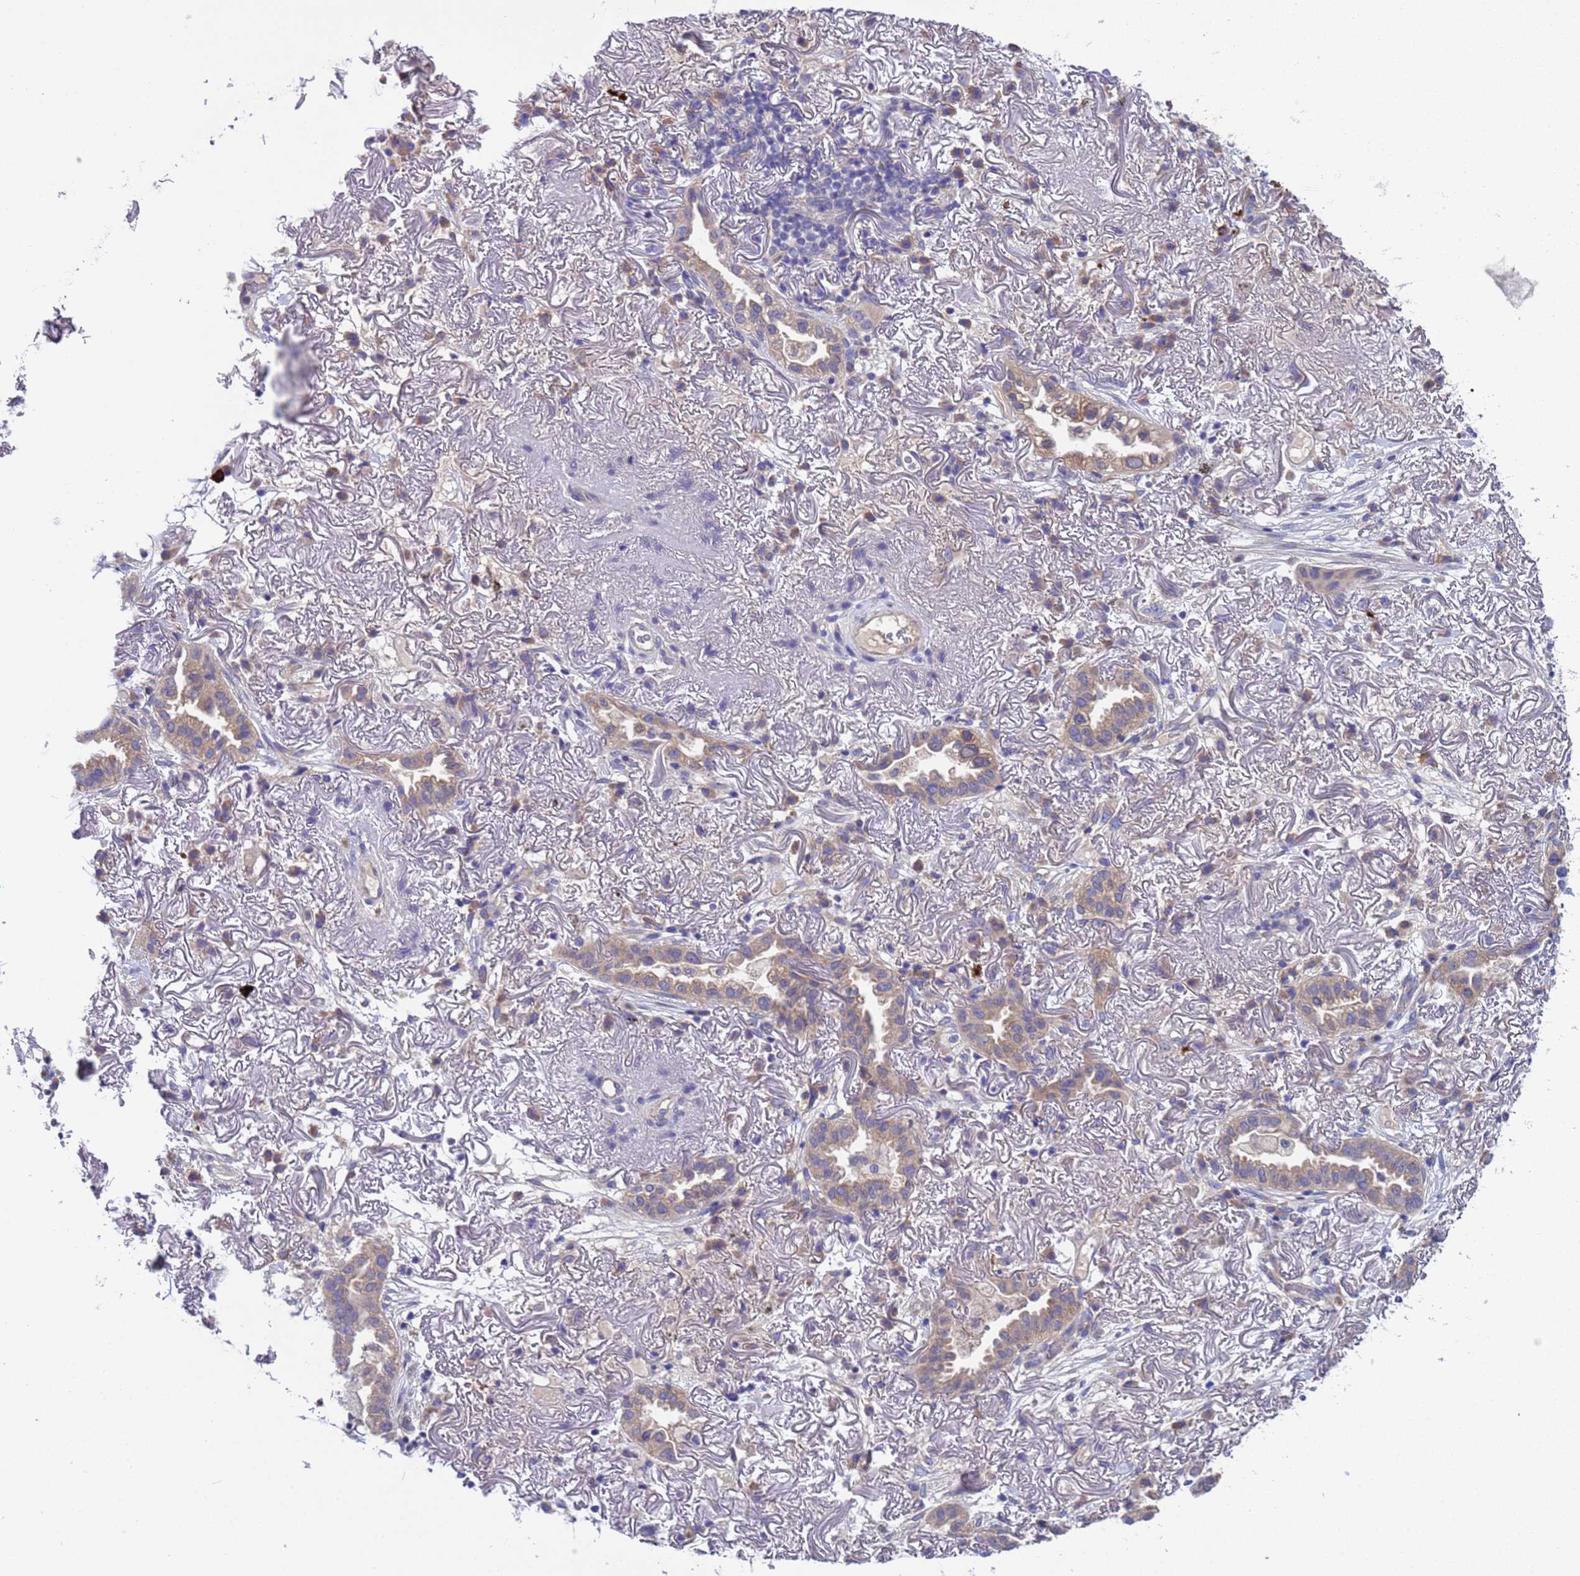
{"staining": {"intensity": "weak", "quantity": "25%-75%", "location": "cytoplasmic/membranous"}, "tissue": "lung cancer", "cell_type": "Tumor cells", "image_type": "cancer", "snomed": [{"axis": "morphology", "description": "Adenocarcinoma, NOS"}, {"axis": "topography", "description": "Lung"}], "caption": "Protein staining of adenocarcinoma (lung) tissue demonstrates weak cytoplasmic/membranous staining in about 25%-75% of tumor cells.", "gene": "RC3H2", "patient": {"sex": "female", "age": 69}}